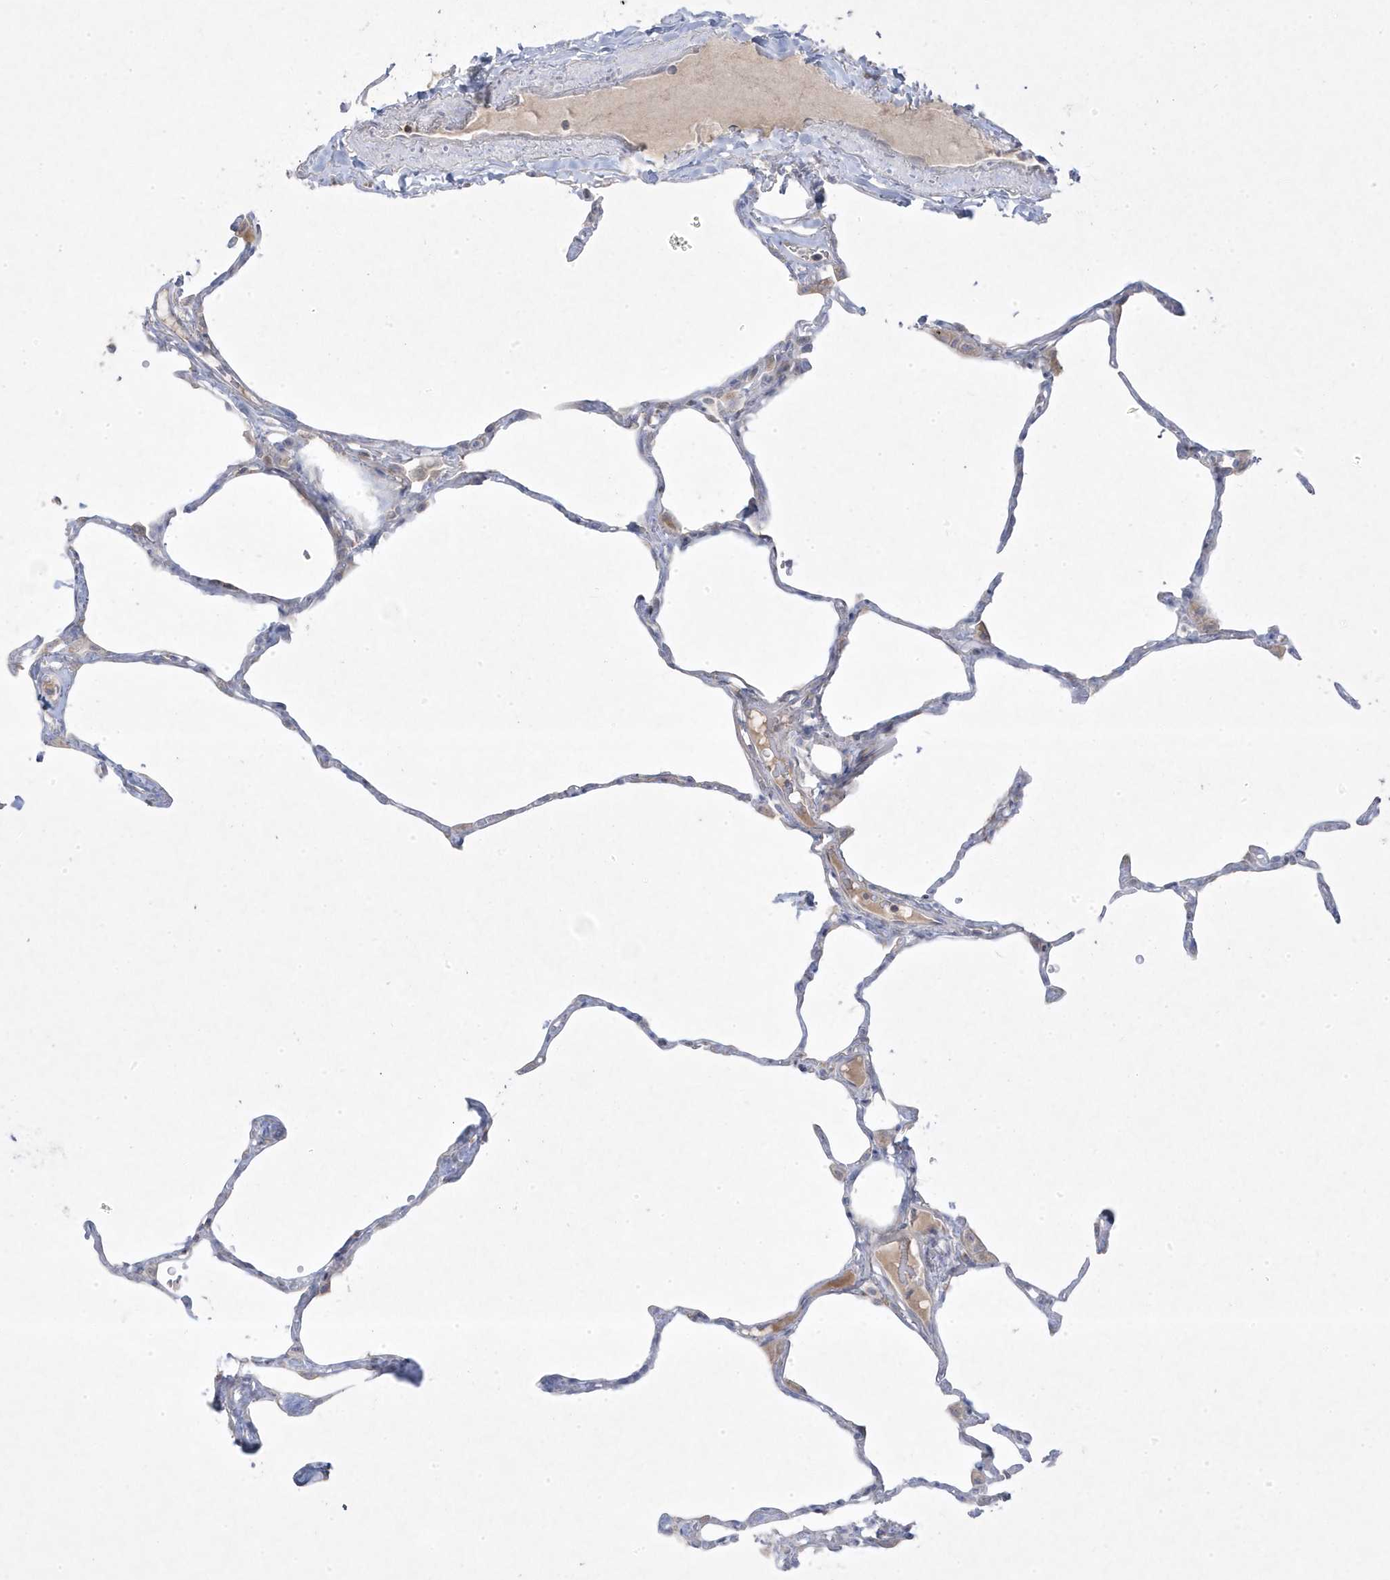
{"staining": {"intensity": "negative", "quantity": "none", "location": "none"}, "tissue": "lung", "cell_type": "Alveolar cells", "image_type": "normal", "snomed": [{"axis": "morphology", "description": "Normal tissue, NOS"}, {"axis": "topography", "description": "Lung"}], "caption": "There is no significant expression in alveolar cells of lung.", "gene": "ADAMTSL3", "patient": {"sex": "male", "age": 65}}